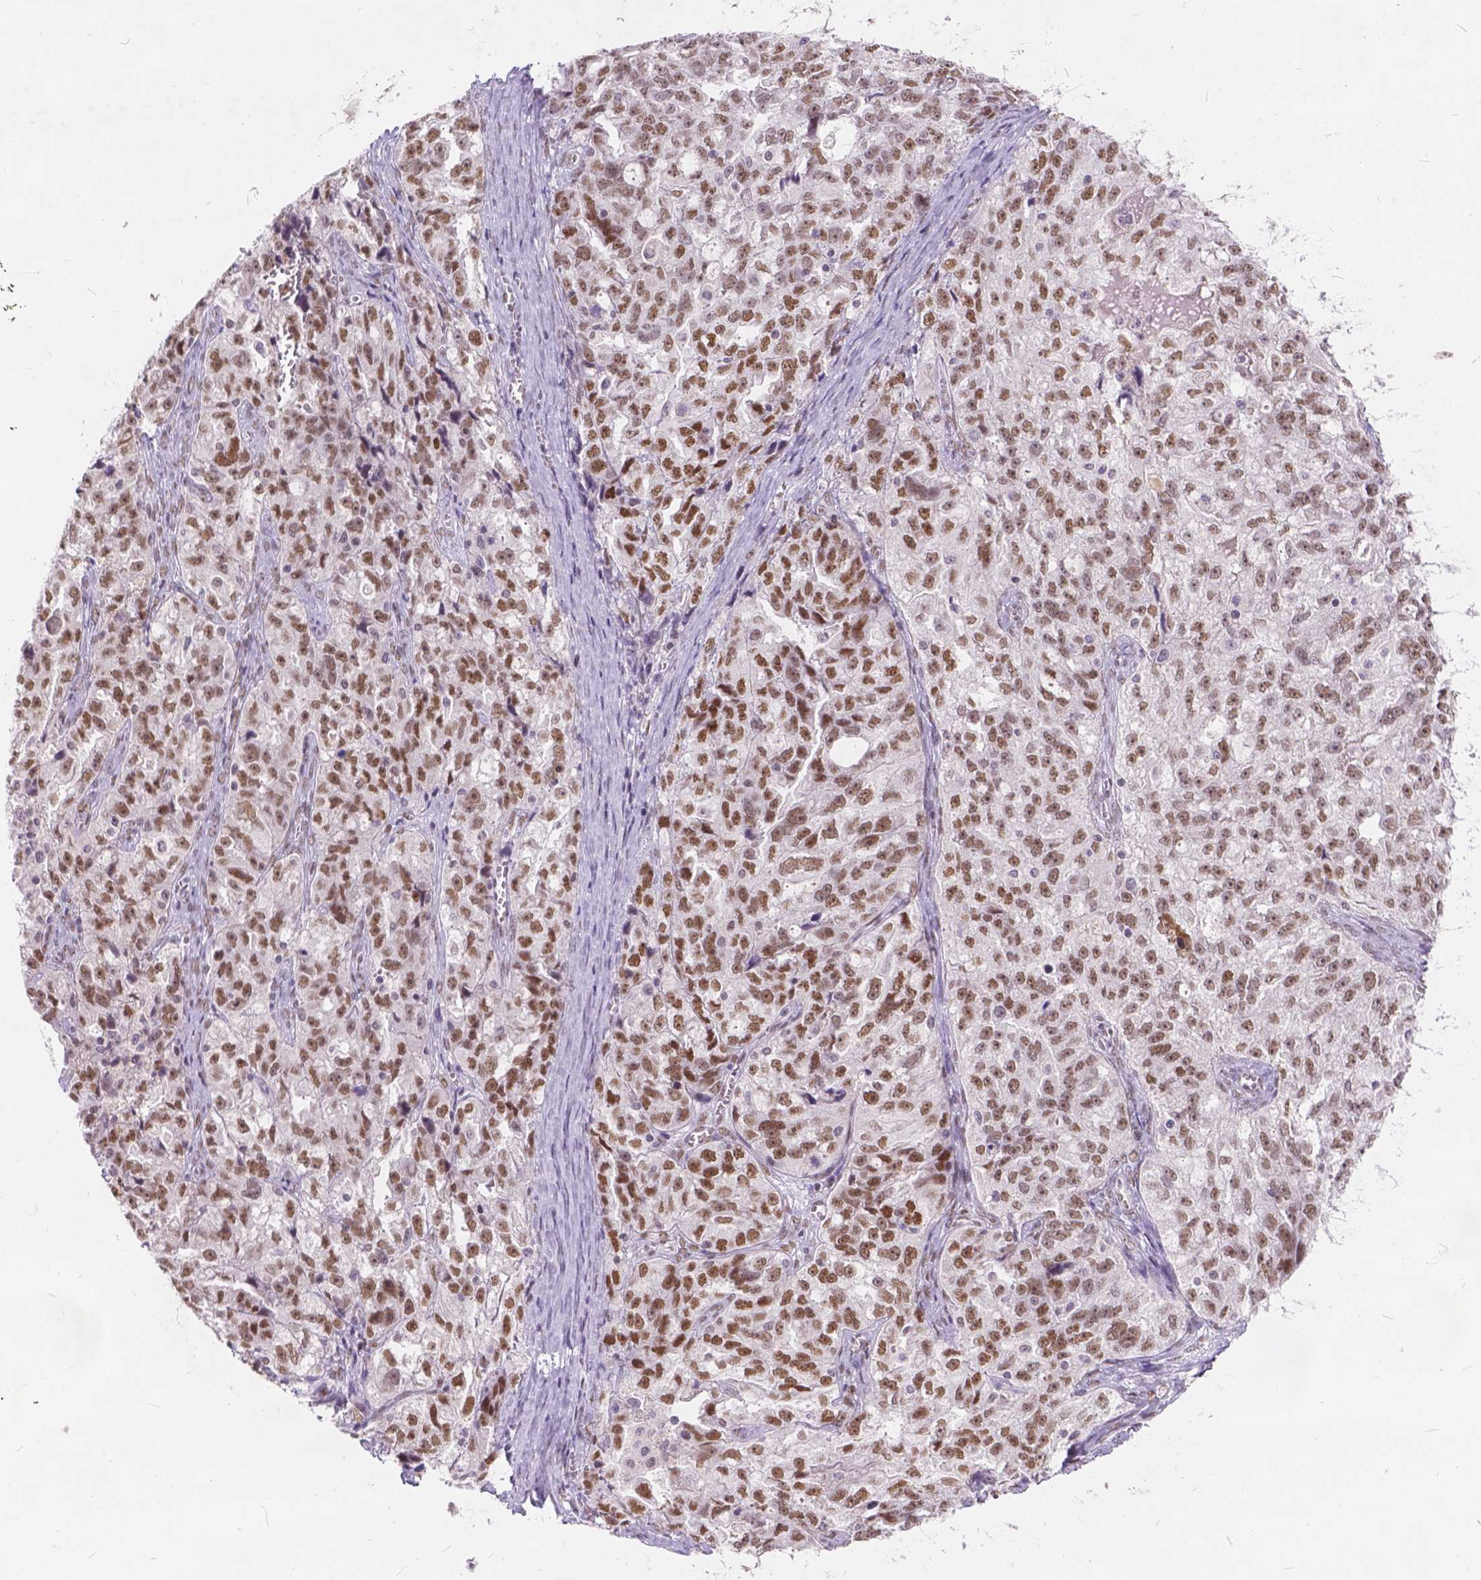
{"staining": {"intensity": "moderate", "quantity": ">75%", "location": "nuclear"}, "tissue": "ovarian cancer", "cell_type": "Tumor cells", "image_type": "cancer", "snomed": [{"axis": "morphology", "description": "Cystadenocarcinoma, serous, NOS"}, {"axis": "topography", "description": "Ovary"}], "caption": "A micrograph showing moderate nuclear positivity in about >75% of tumor cells in serous cystadenocarcinoma (ovarian), as visualized by brown immunohistochemical staining.", "gene": "FAM53A", "patient": {"sex": "female", "age": 51}}